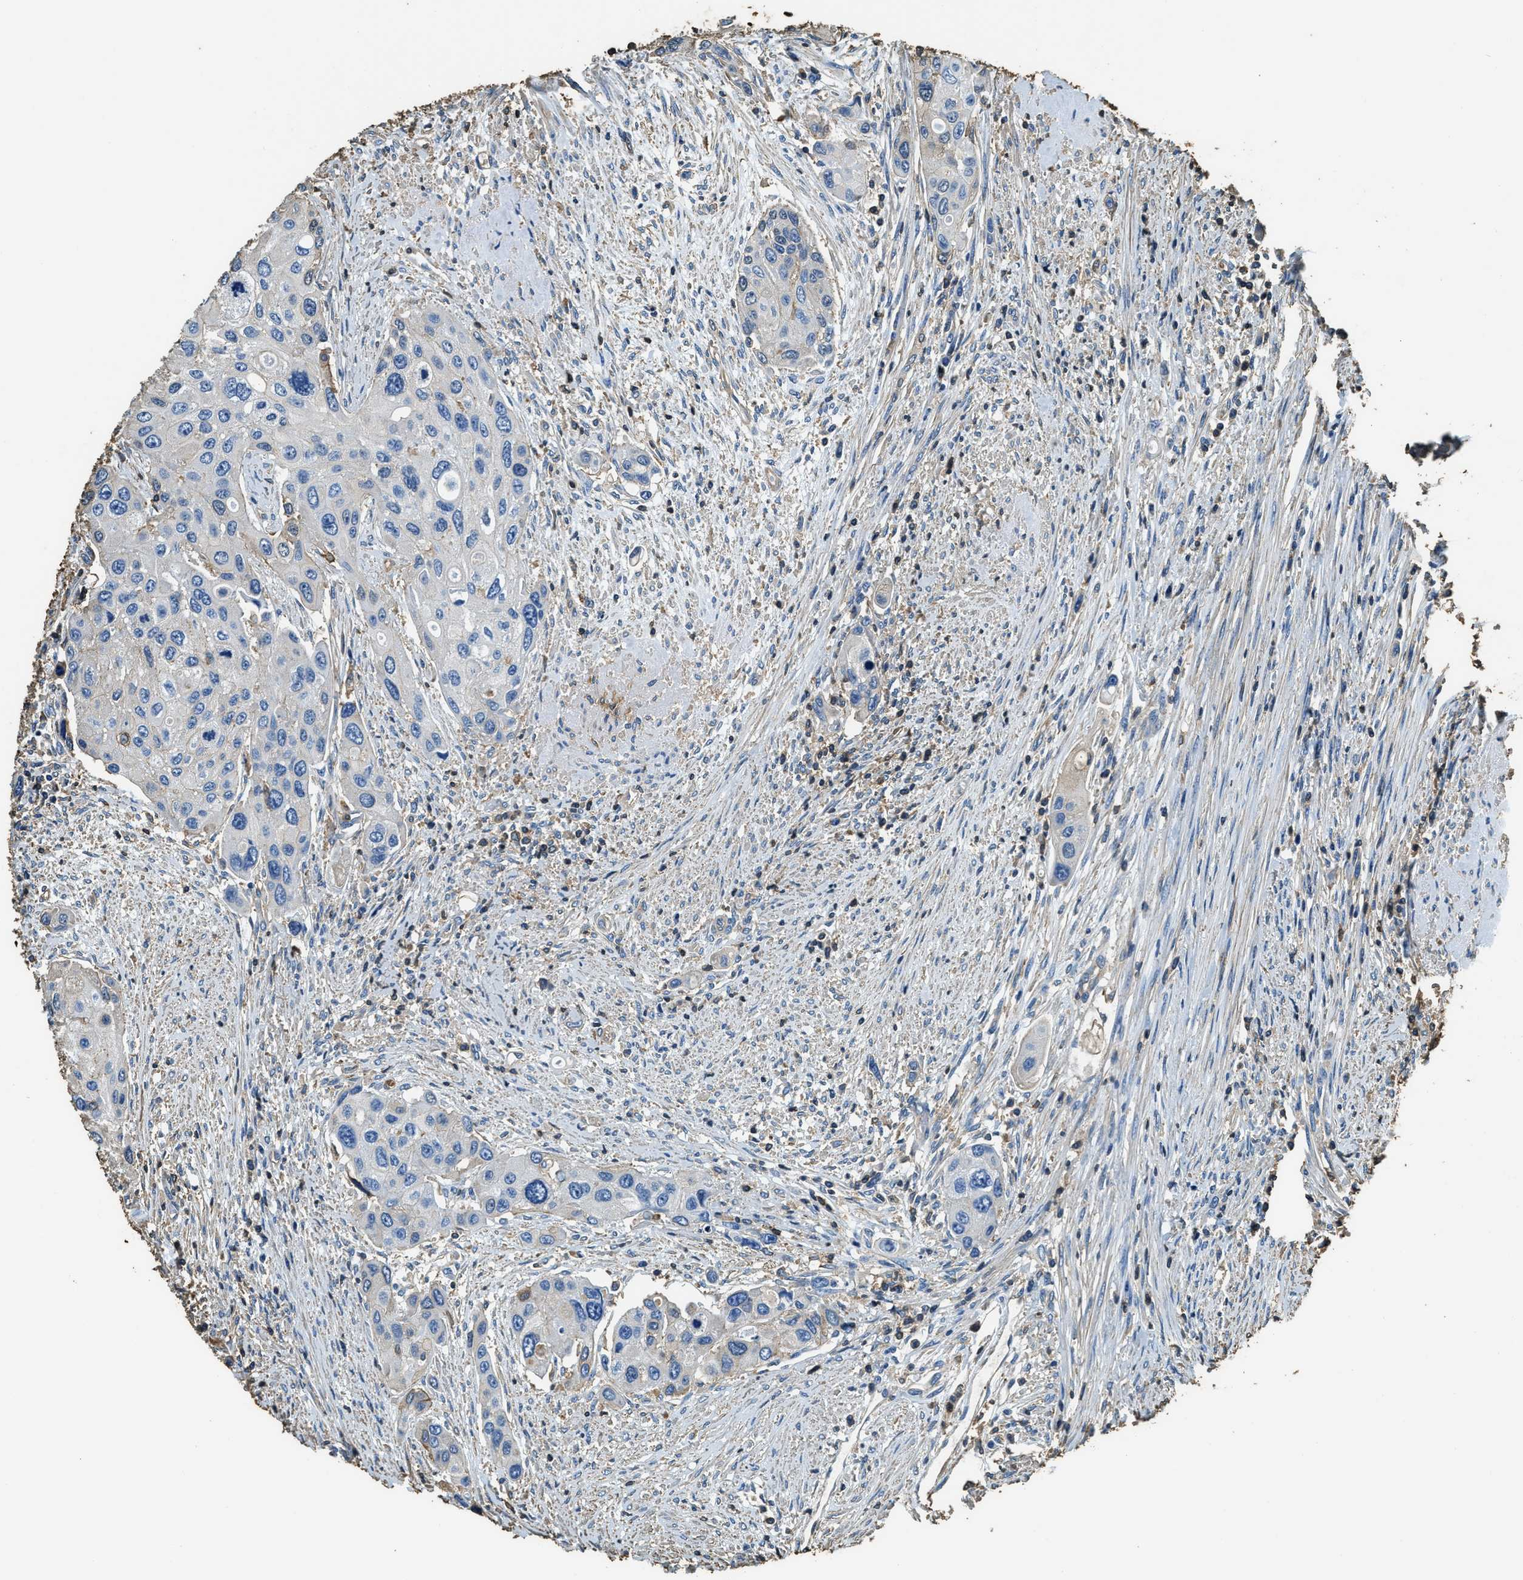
{"staining": {"intensity": "negative", "quantity": "none", "location": "none"}, "tissue": "urothelial cancer", "cell_type": "Tumor cells", "image_type": "cancer", "snomed": [{"axis": "morphology", "description": "Urothelial carcinoma, High grade"}, {"axis": "topography", "description": "Urinary bladder"}], "caption": "This image is of high-grade urothelial carcinoma stained with IHC to label a protein in brown with the nuclei are counter-stained blue. There is no staining in tumor cells.", "gene": "ACCS", "patient": {"sex": "female", "age": 56}}